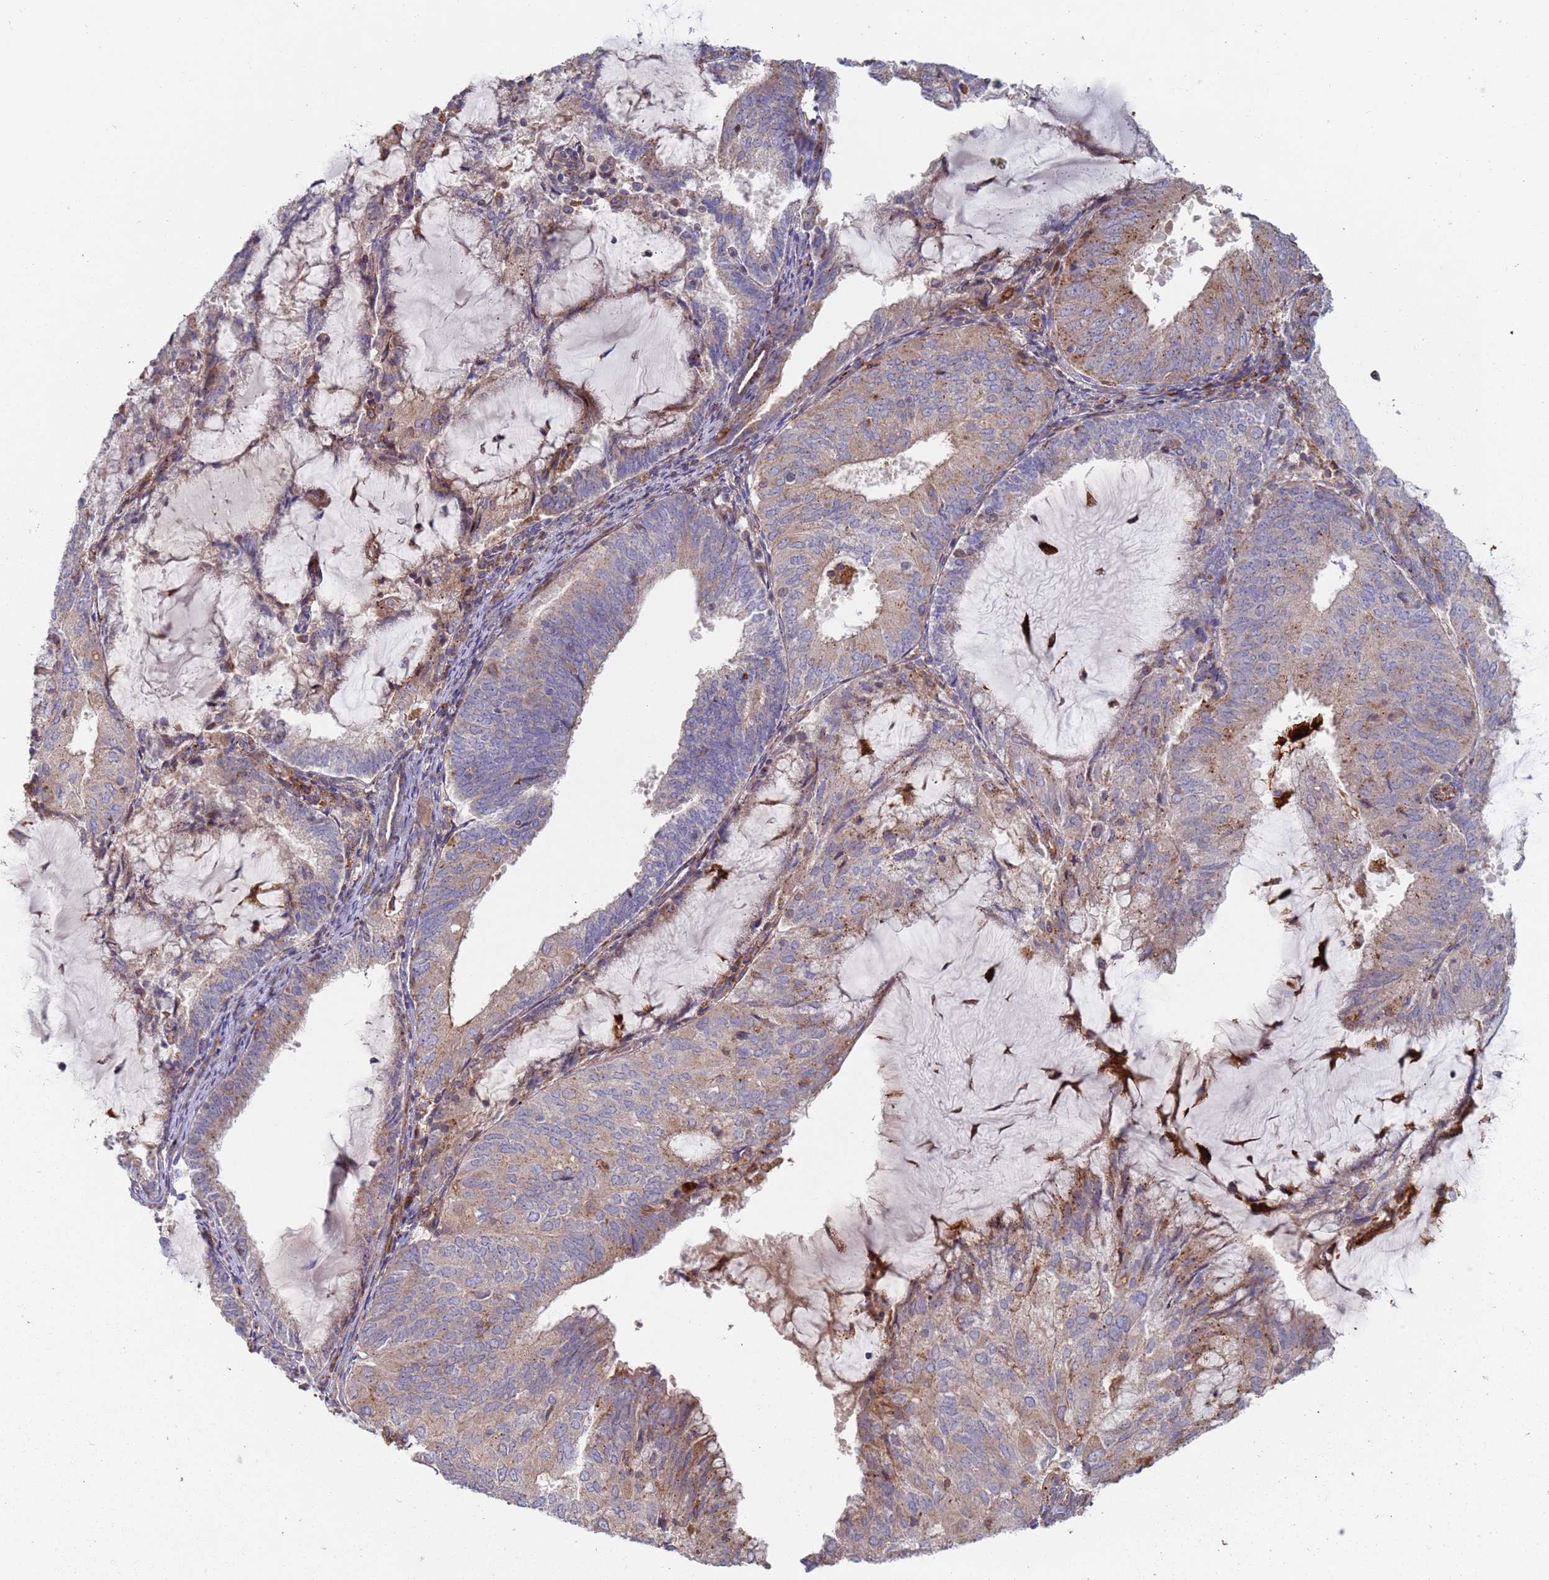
{"staining": {"intensity": "weak", "quantity": "25%-75%", "location": "cytoplasmic/membranous"}, "tissue": "endometrial cancer", "cell_type": "Tumor cells", "image_type": "cancer", "snomed": [{"axis": "morphology", "description": "Adenocarcinoma, NOS"}, {"axis": "topography", "description": "Endometrium"}], "caption": "Immunohistochemistry histopathology image of neoplastic tissue: human endometrial cancer (adenocarcinoma) stained using IHC reveals low levels of weak protein expression localized specifically in the cytoplasmic/membranous of tumor cells, appearing as a cytoplasmic/membranous brown color.", "gene": "MALRD1", "patient": {"sex": "female", "age": 81}}